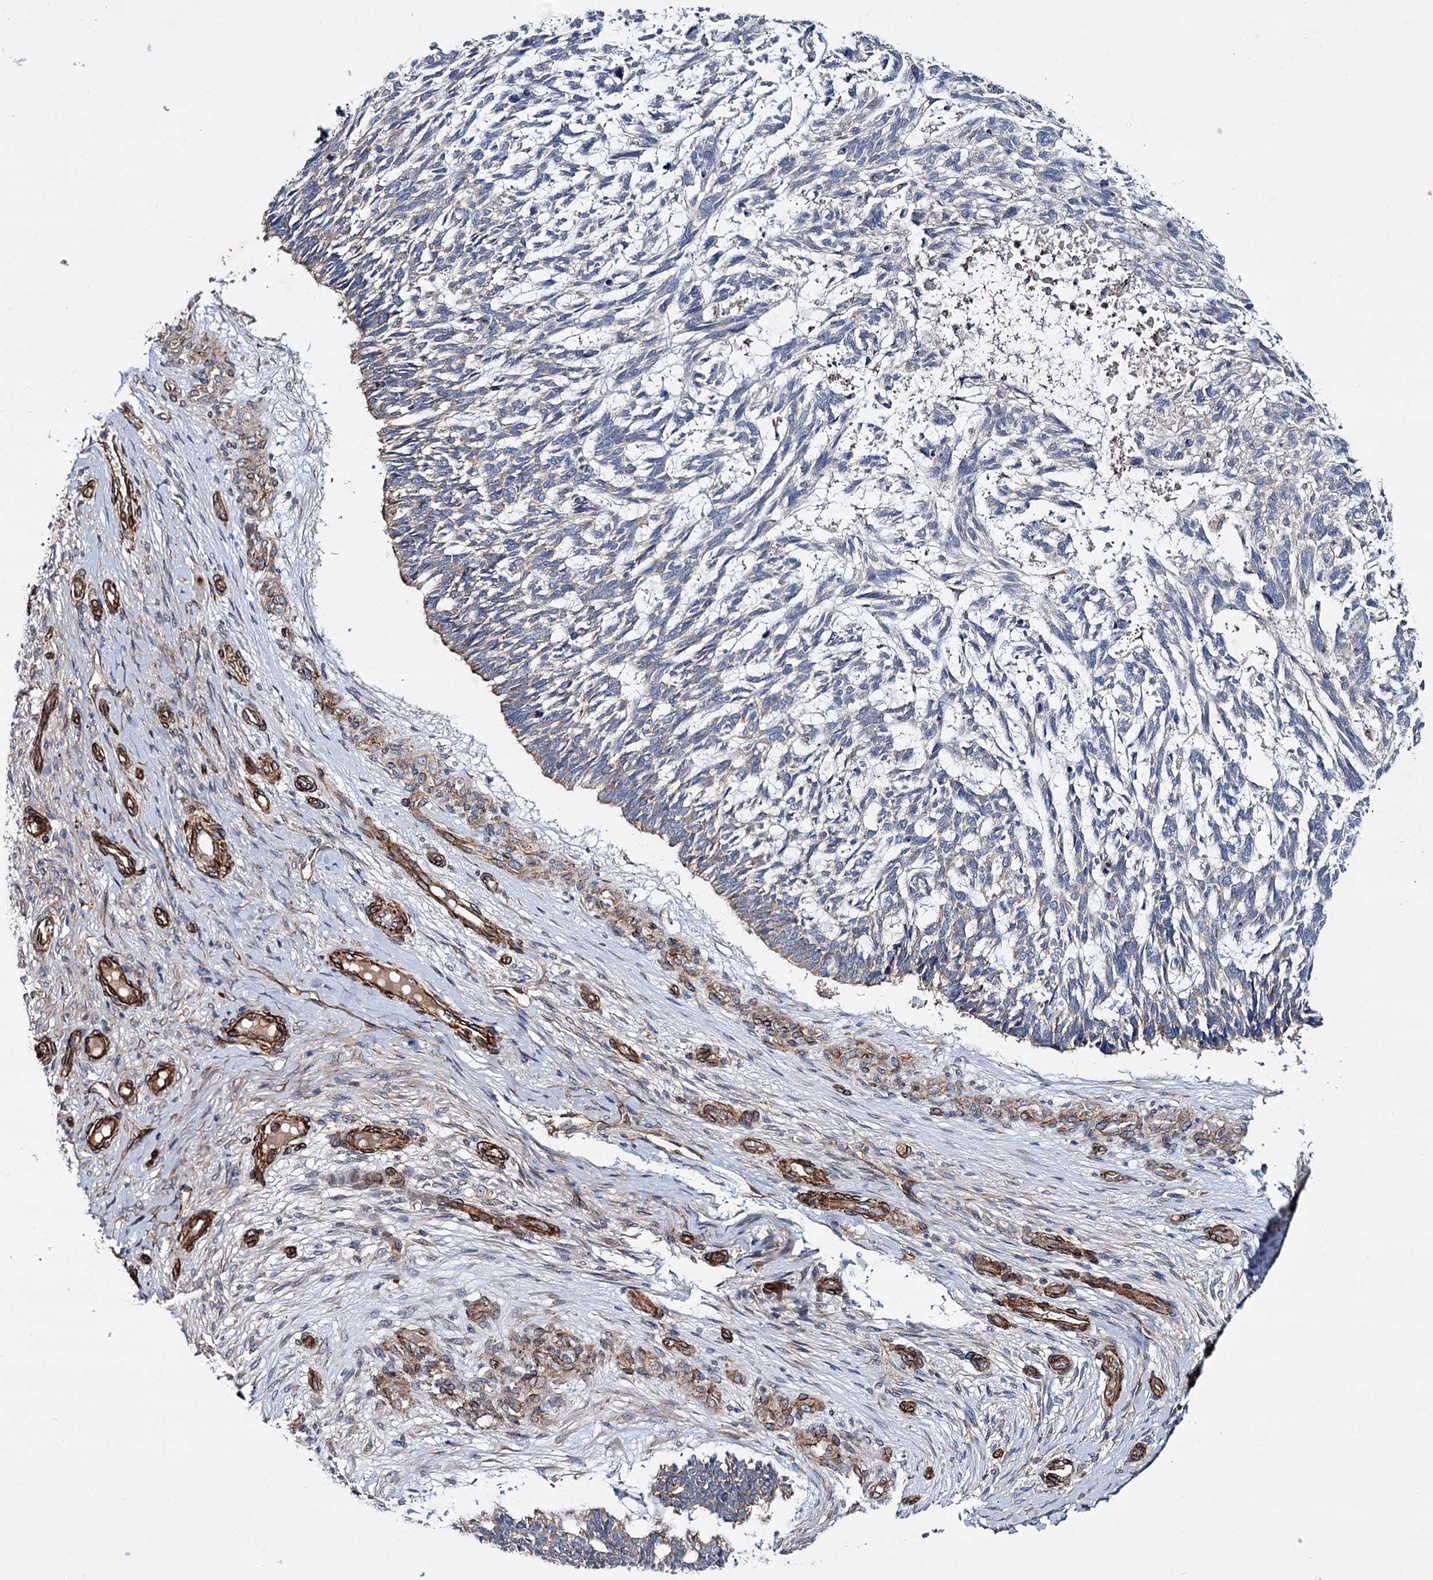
{"staining": {"intensity": "weak", "quantity": "<25%", "location": "cytoplasmic/membranous"}, "tissue": "skin cancer", "cell_type": "Tumor cells", "image_type": "cancer", "snomed": [{"axis": "morphology", "description": "Basal cell carcinoma"}, {"axis": "topography", "description": "Skin"}], "caption": "Immunohistochemical staining of human skin cancer demonstrates no significant positivity in tumor cells. (DAB IHC, high magnification).", "gene": "SPATS2", "patient": {"sex": "male", "age": 88}}